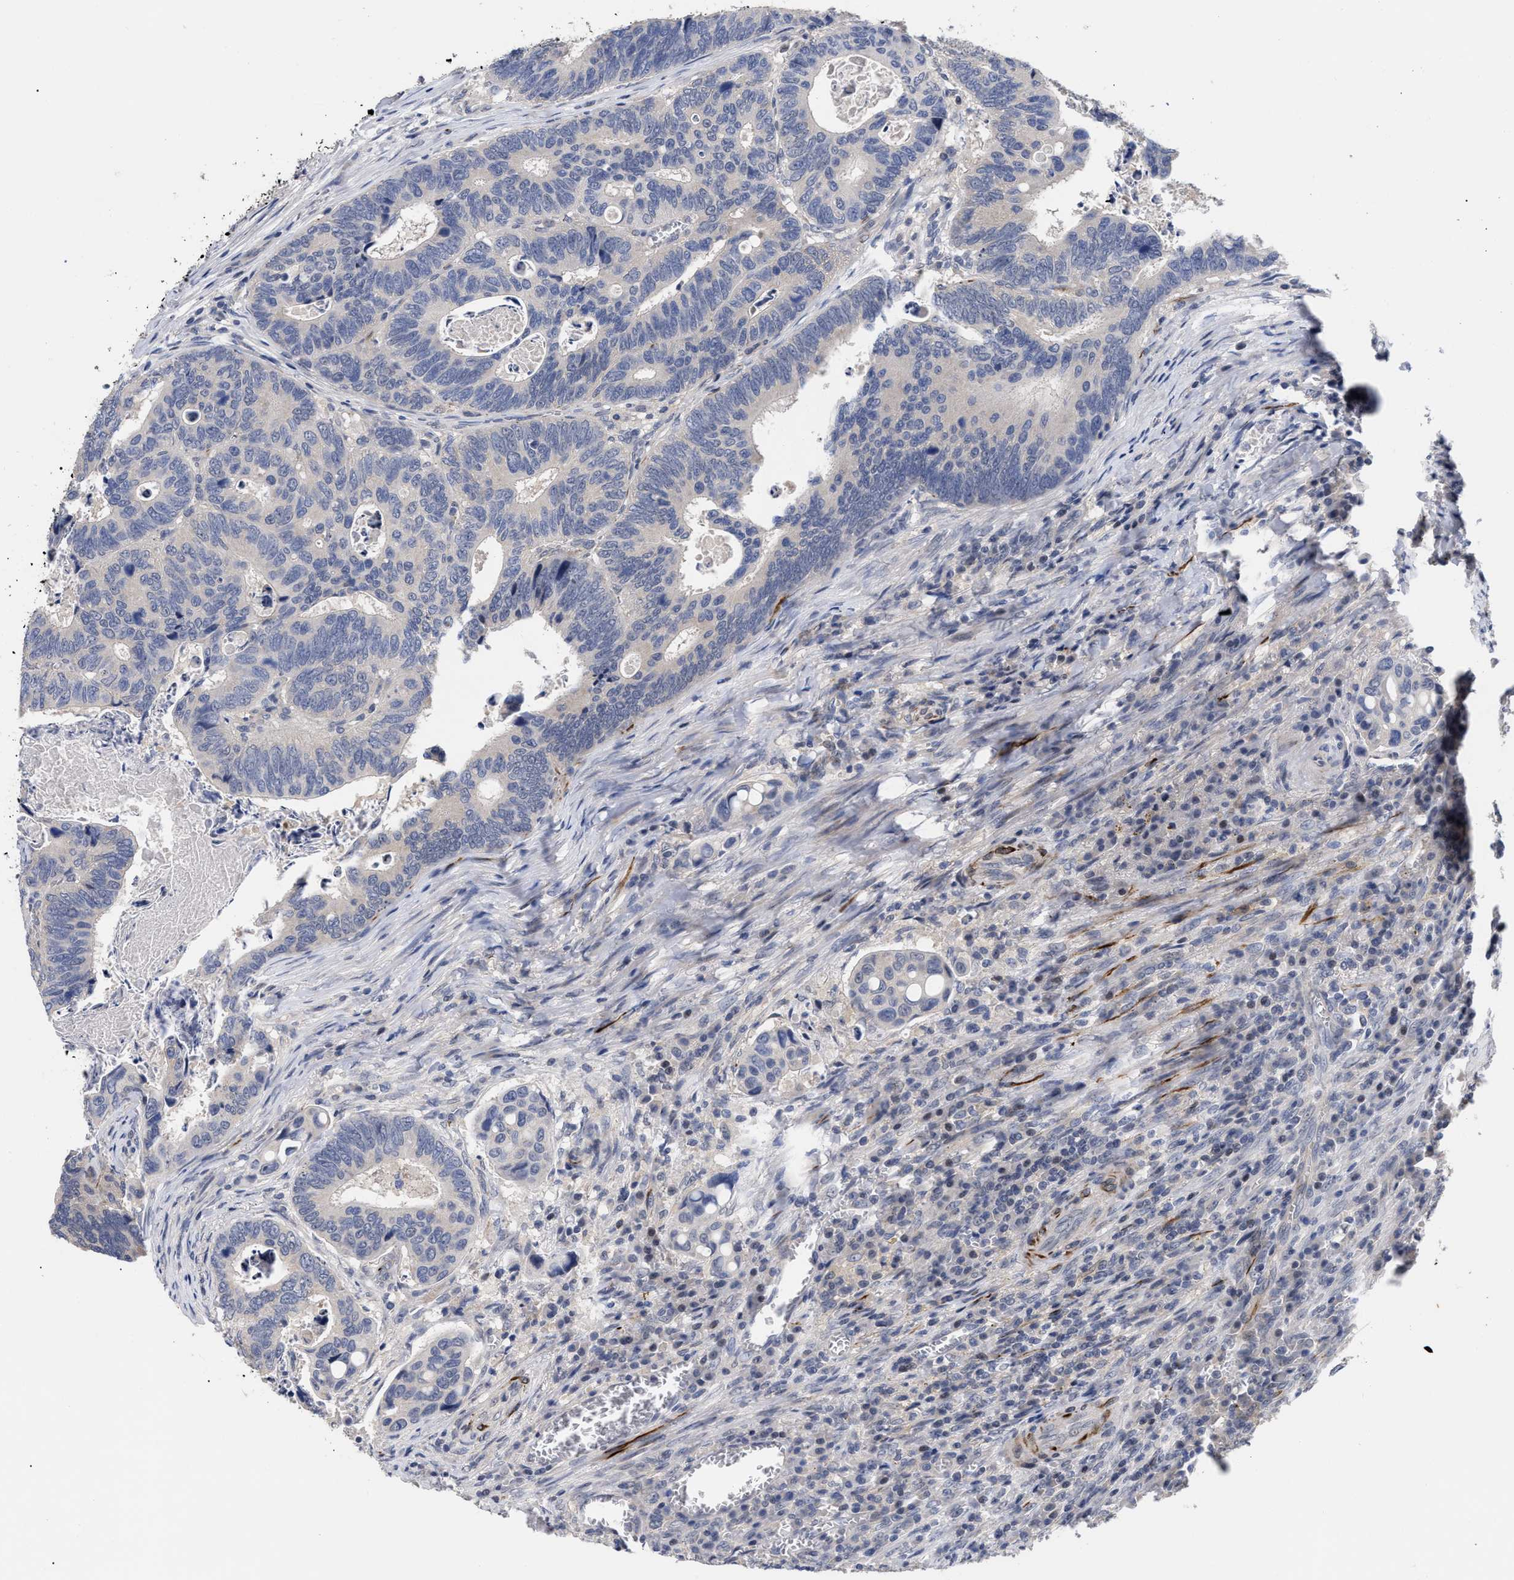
{"staining": {"intensity": "negative", "quantity": "none", "location": "none"}, "tissue": "colorectal cancer", "cell_type": "Tumor cells", "image_type": "cancer", "snomed": [{"axis": "morphology", "description": "Inflammation, NOS"}, {"axis": "morphology", "description": "Adenocarcinoma, NOS"}, {"axis": "topography", "description": "Colon"}], "caption": "Immunohistochemistry image of neoplastic tissue: human adenocarcinoma (colorectal) stained with DAB displays no significant protein expression in tumor cells.", "gene": "CCN5", "patient": {"sex": "male", "age": 72}}